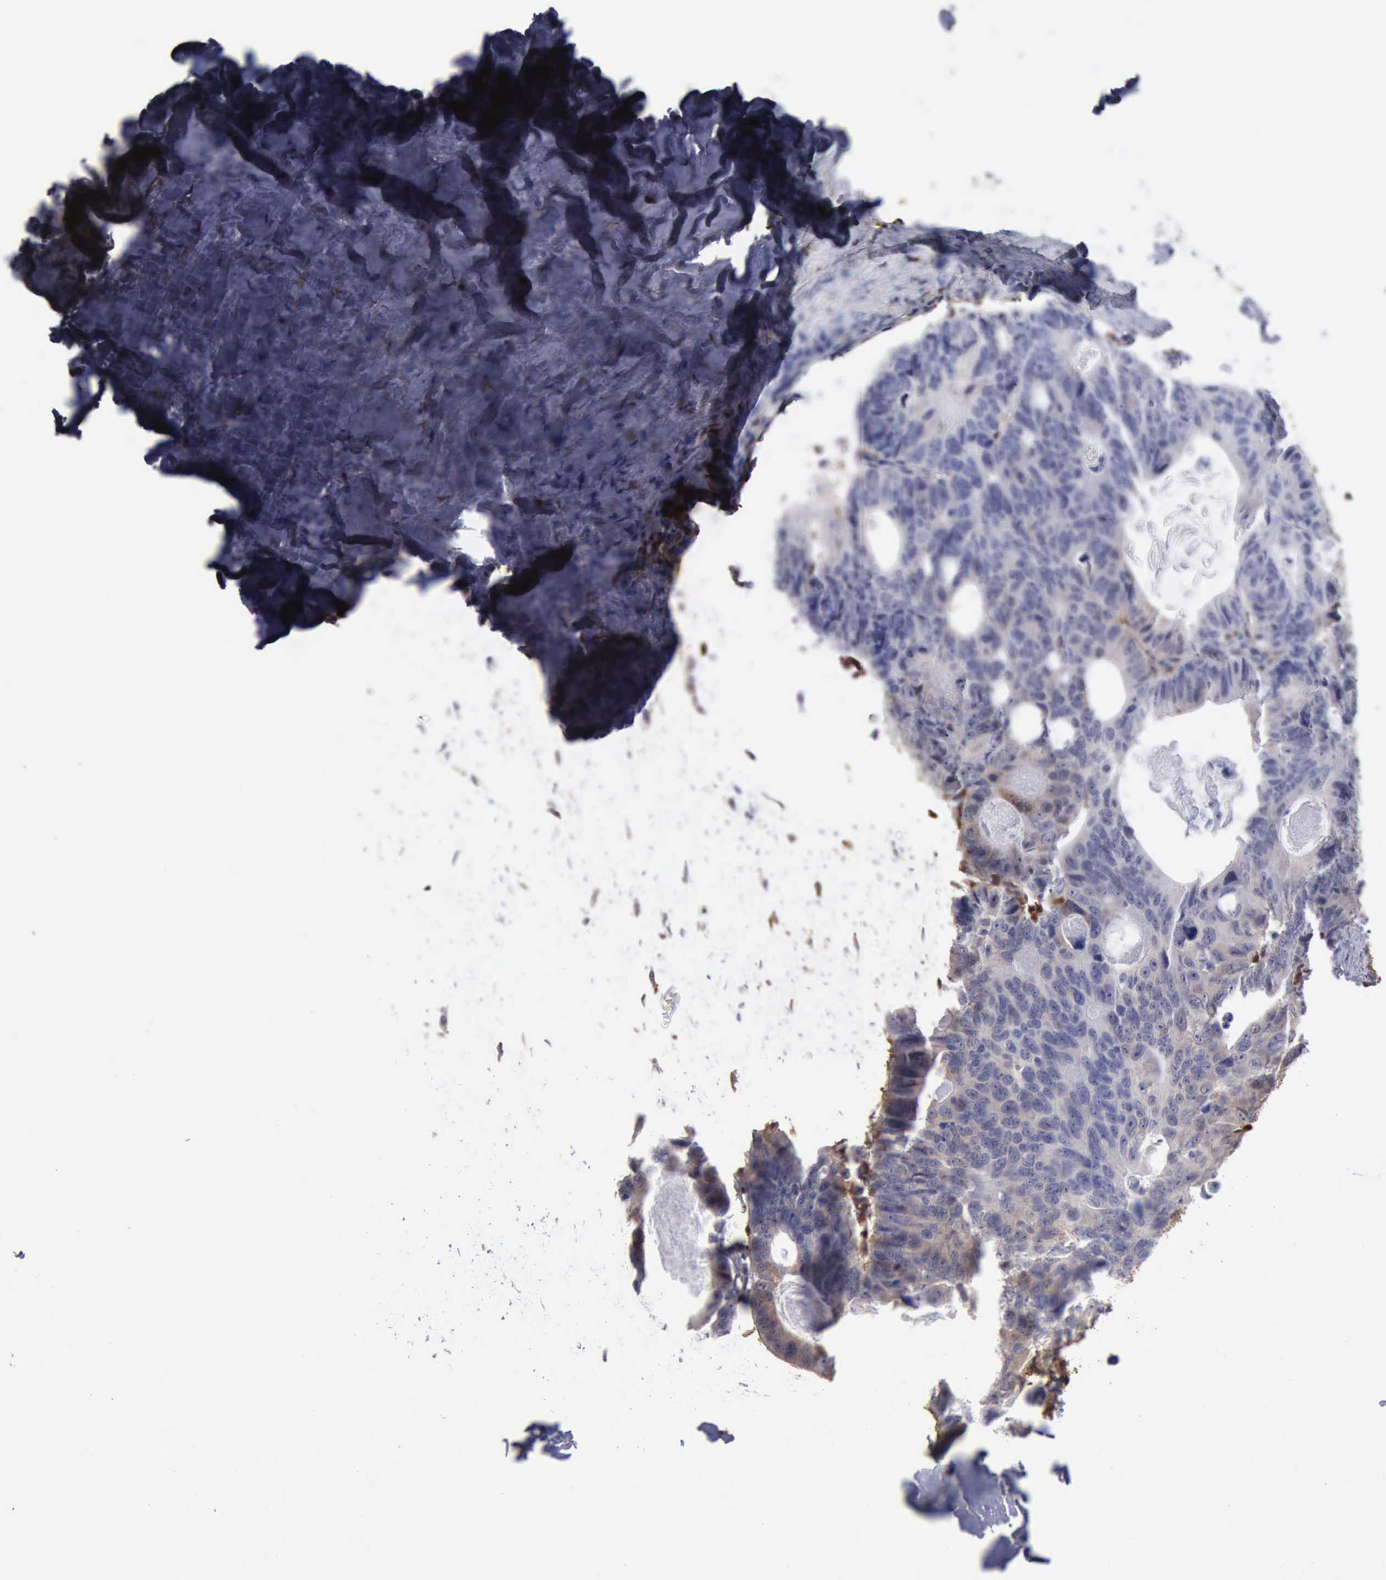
{"staining": {"intensity": "negative", "quantity": "none", "location": "none"}, "tissue": "colorectal cancer", "cell_type": "Tumor cells", "image_type": "cancer", "snomed": [{"axis": "morphology", "description": "Adenocarcinoma, NOS"}, {"axis": "topography", "description": "Colon"}], "caption": "The micrograph reveals no significant staining in tumor cells of colorectal cancer (adenocarcinoma). The staining is performed using DAB (3,3'-diaminobenzidine) brown chromogen with nuclei counter-stained in using hematoxylin.", "gene": "STAT1", "patient": {"sex": "female", "age": 55}}